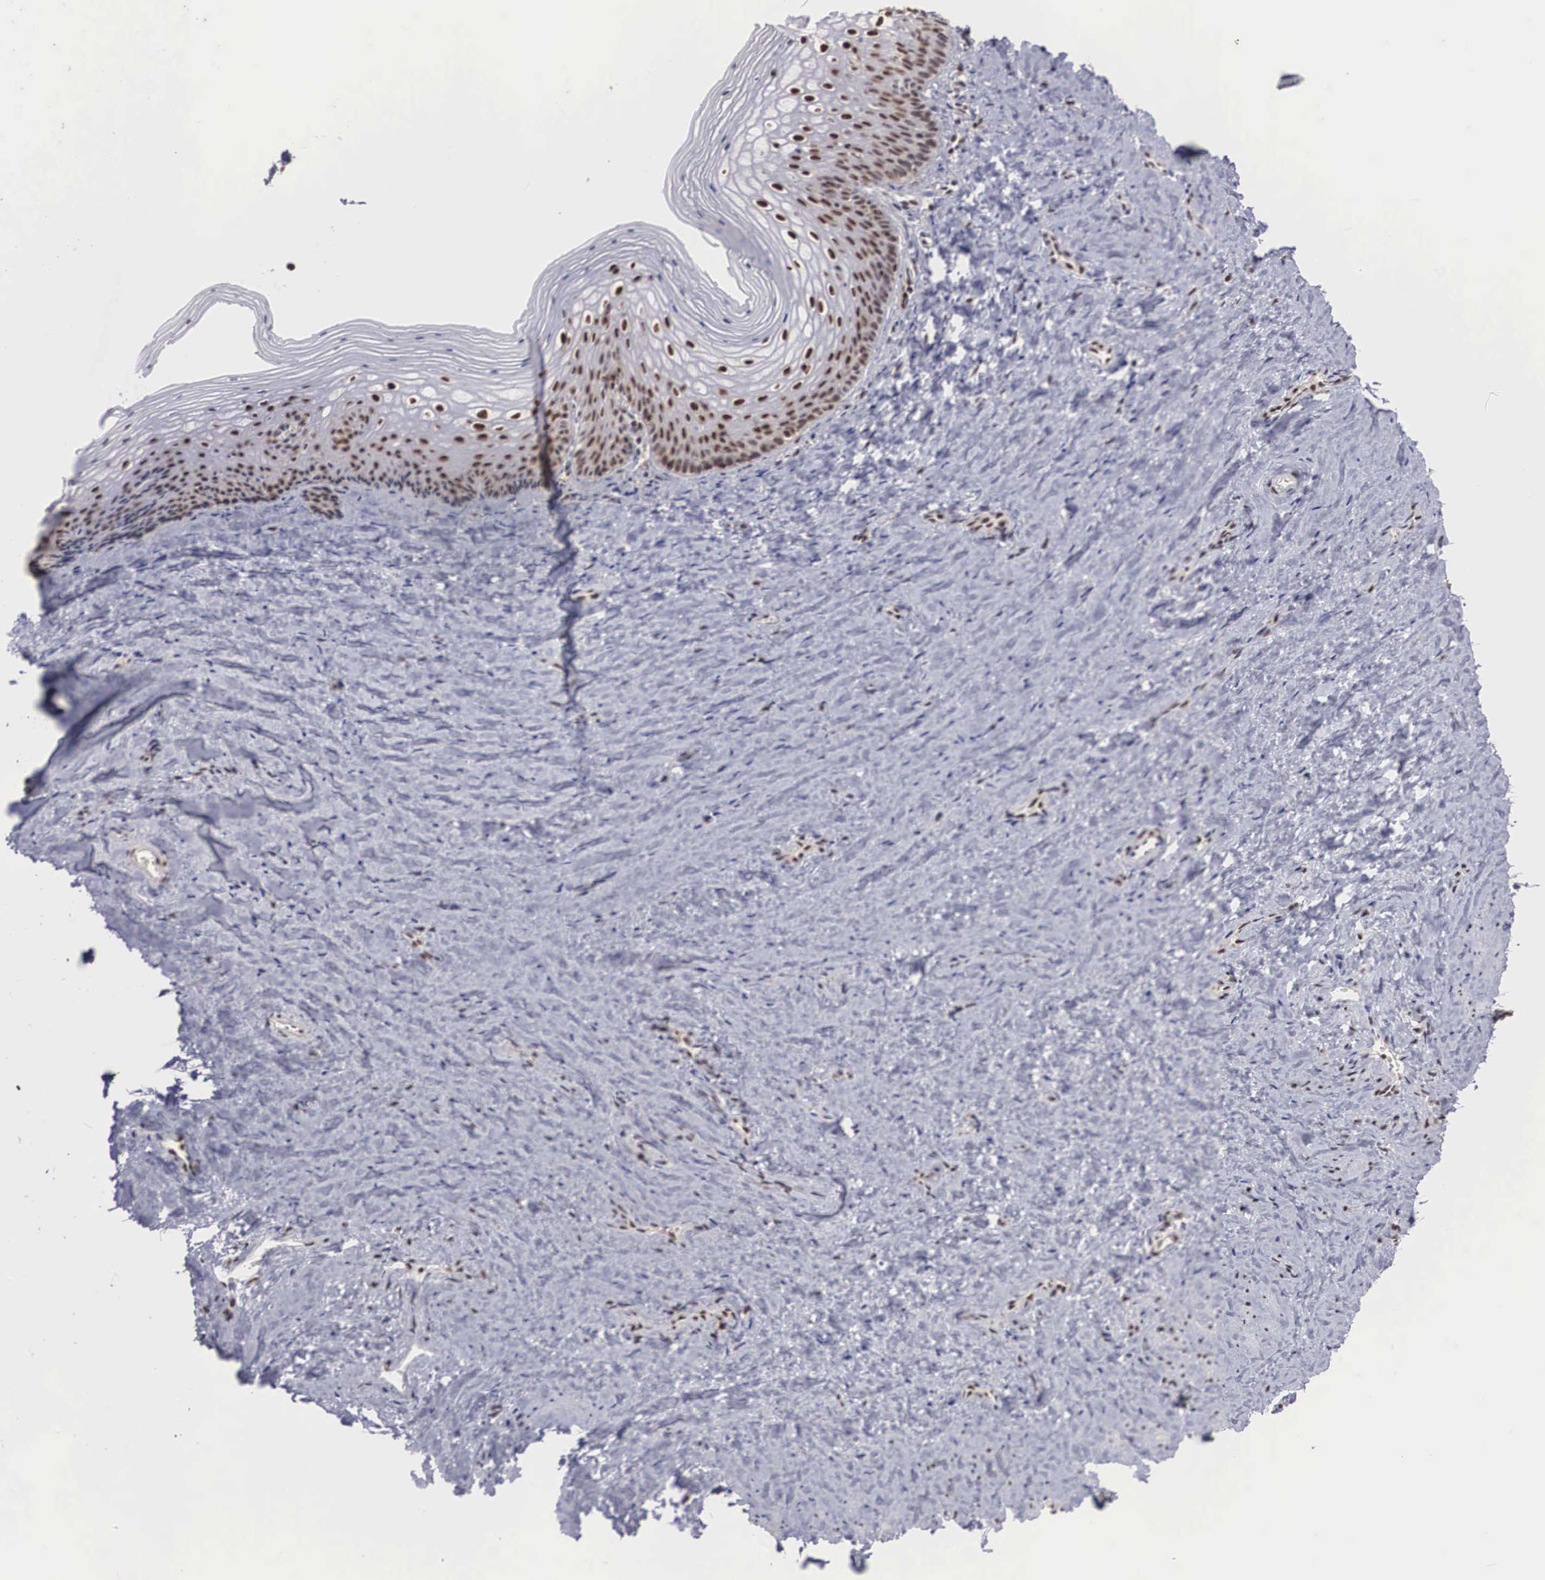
{"staining": {"intensity": "strong", "quantity": ">75%", "location": "nuclear"}, "tissue": "vagina", "cell_type": "Squamous epithelial cells", "image_type": "normal", "snomed": [{"axis": "morphology", "description": "Normal tissue, NOS"}, {"axis": "topography", "description": "Vagina"}], "caption": "Strong nuclear protein positivity is identified in approximately >75% of squamous epithelial cells in vagina. Nuclei are stained in blue.", "gene": "HTATSF1", "patient": {"sex": "female", "age": 46}}